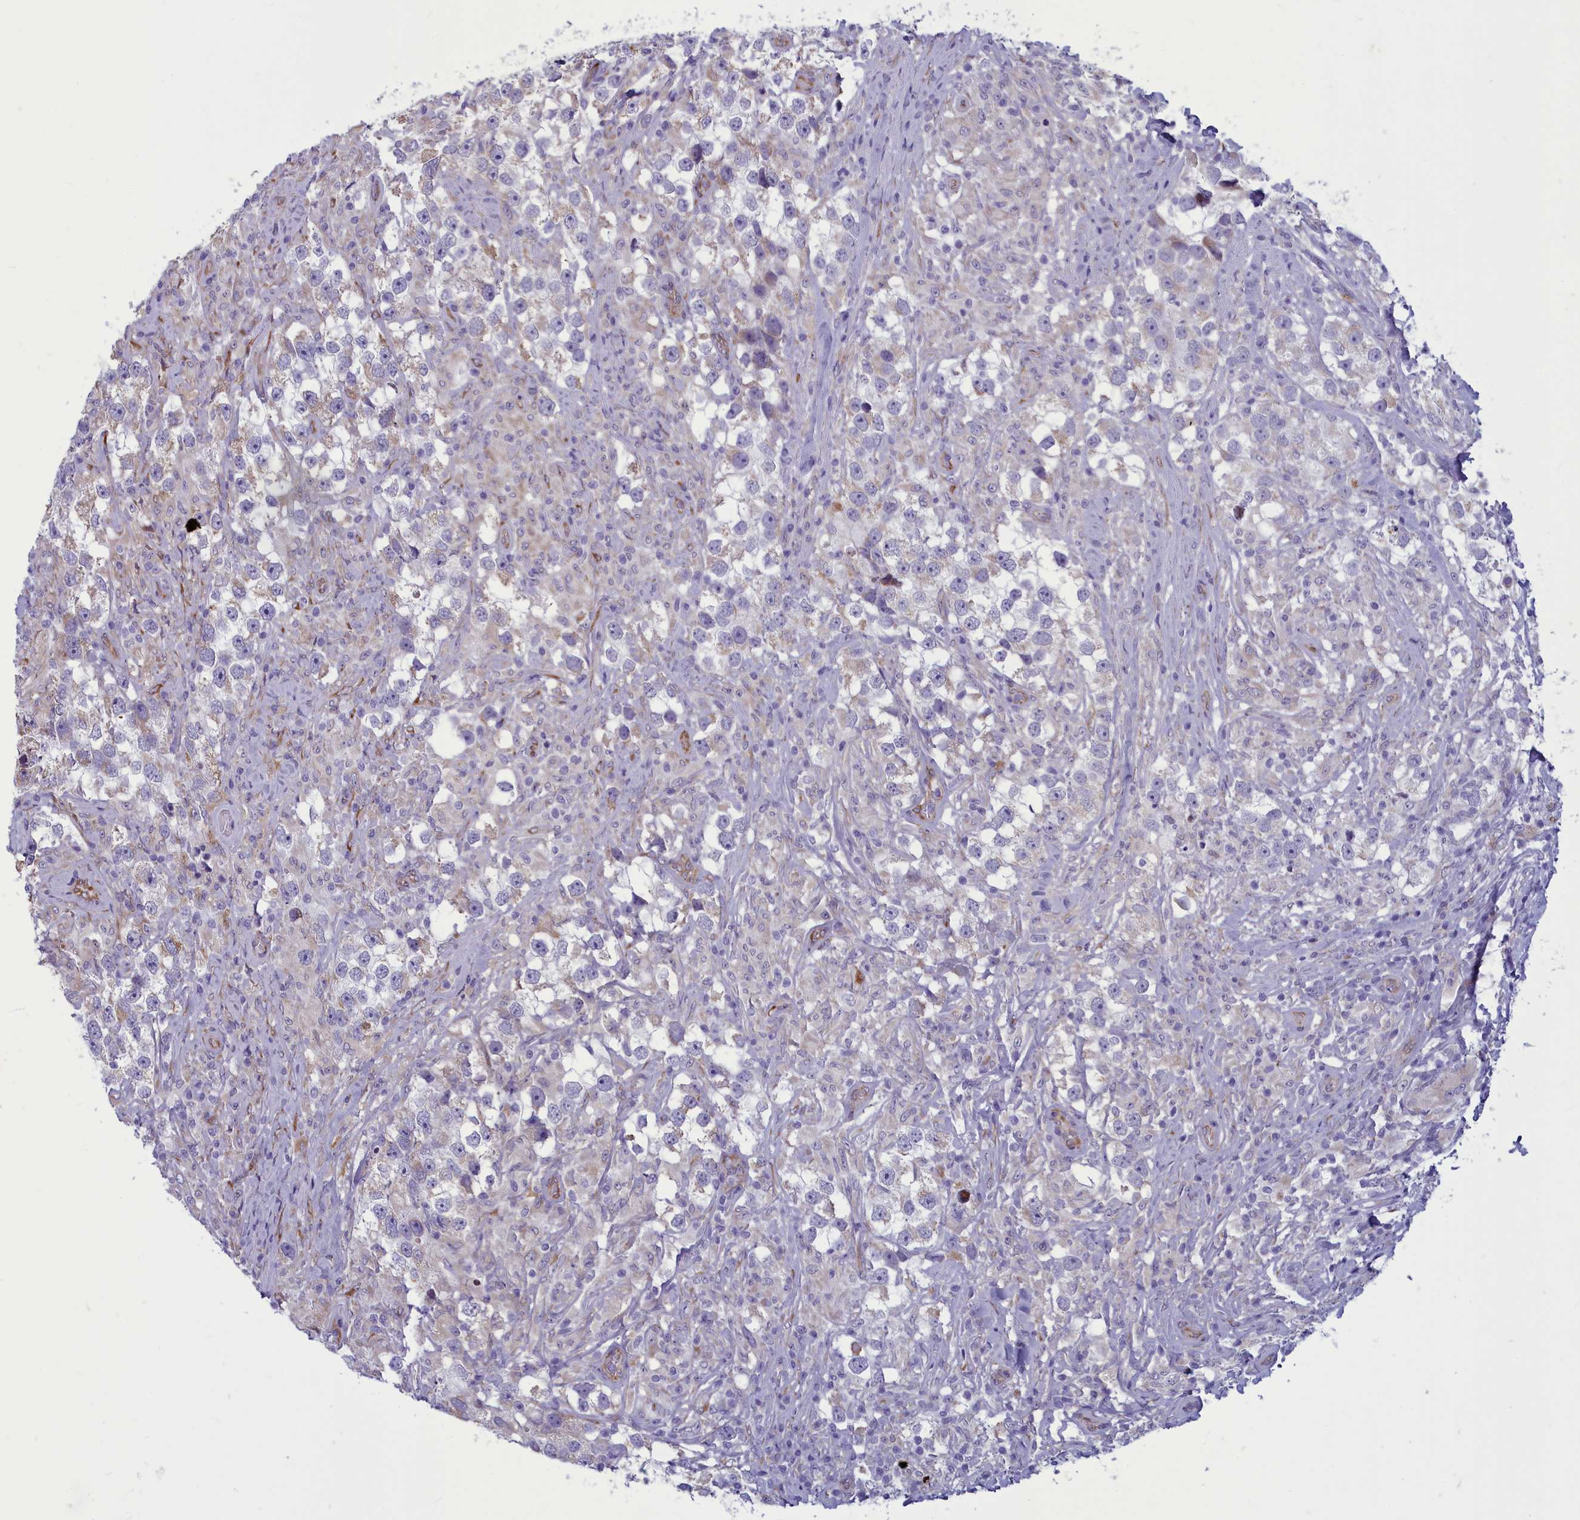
{"staining": {"intensity": "weak", "quantity": "<25%", "location": "cytoplasmic/membranous"}, "tissue": "testis cancer", "cell_type": "Tumor cells", "image_type": "cancer", "snomed": [{"axis": "morphology", "description": "Seminoma, NOS"}, {"axis": "topography", "description": "Testis"}], "caption": "DAB immunohistochemical staining of human seminoma (testis) demonstrates no significant expression in tumor cells.", "gene": "CENATAC", "patient": {"sex": "male", "age": 46}}